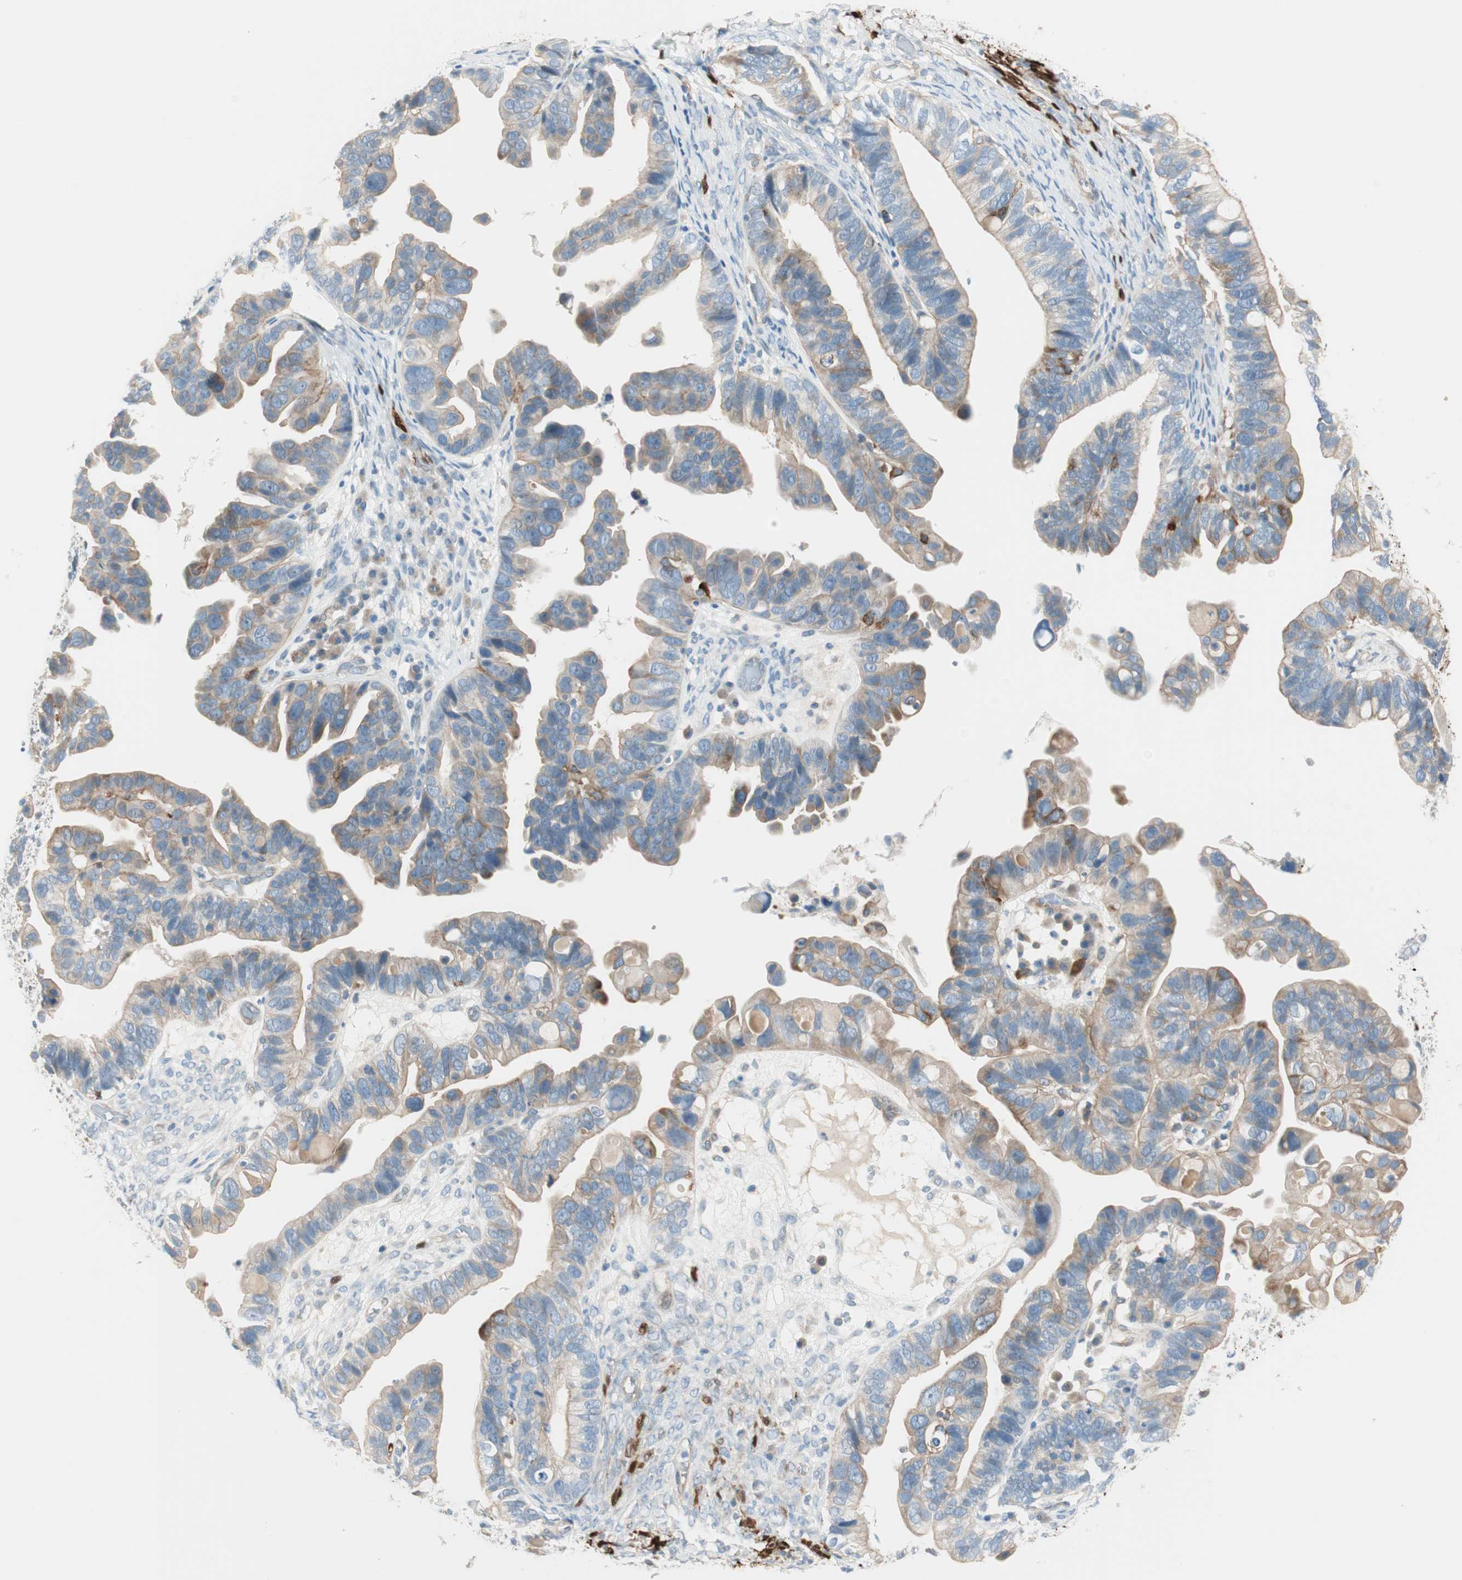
{"staining": {"intensity": "weak", "quantity": ">75%", "location": "cytoplasmic/membranous"}, "tissue": "ovarian cancer", "cell_type": "Tumor cells", "image_type": "cancer", "snomed": [{"axis": "morphology", "description": "Cystadenocarcinoma, serous, NOS"}, {"axis": "topography", "description": "Ovary"}], "caption": "About >75% of tumor cells in human ovarian serous cystadenocarcinoma demonstrate weak cytoplasmic/membranous protein expression as visualized by brown immunohistochemical staining.", "gene": "CDK3", "patient": {"sex": "female", "age": 56}}